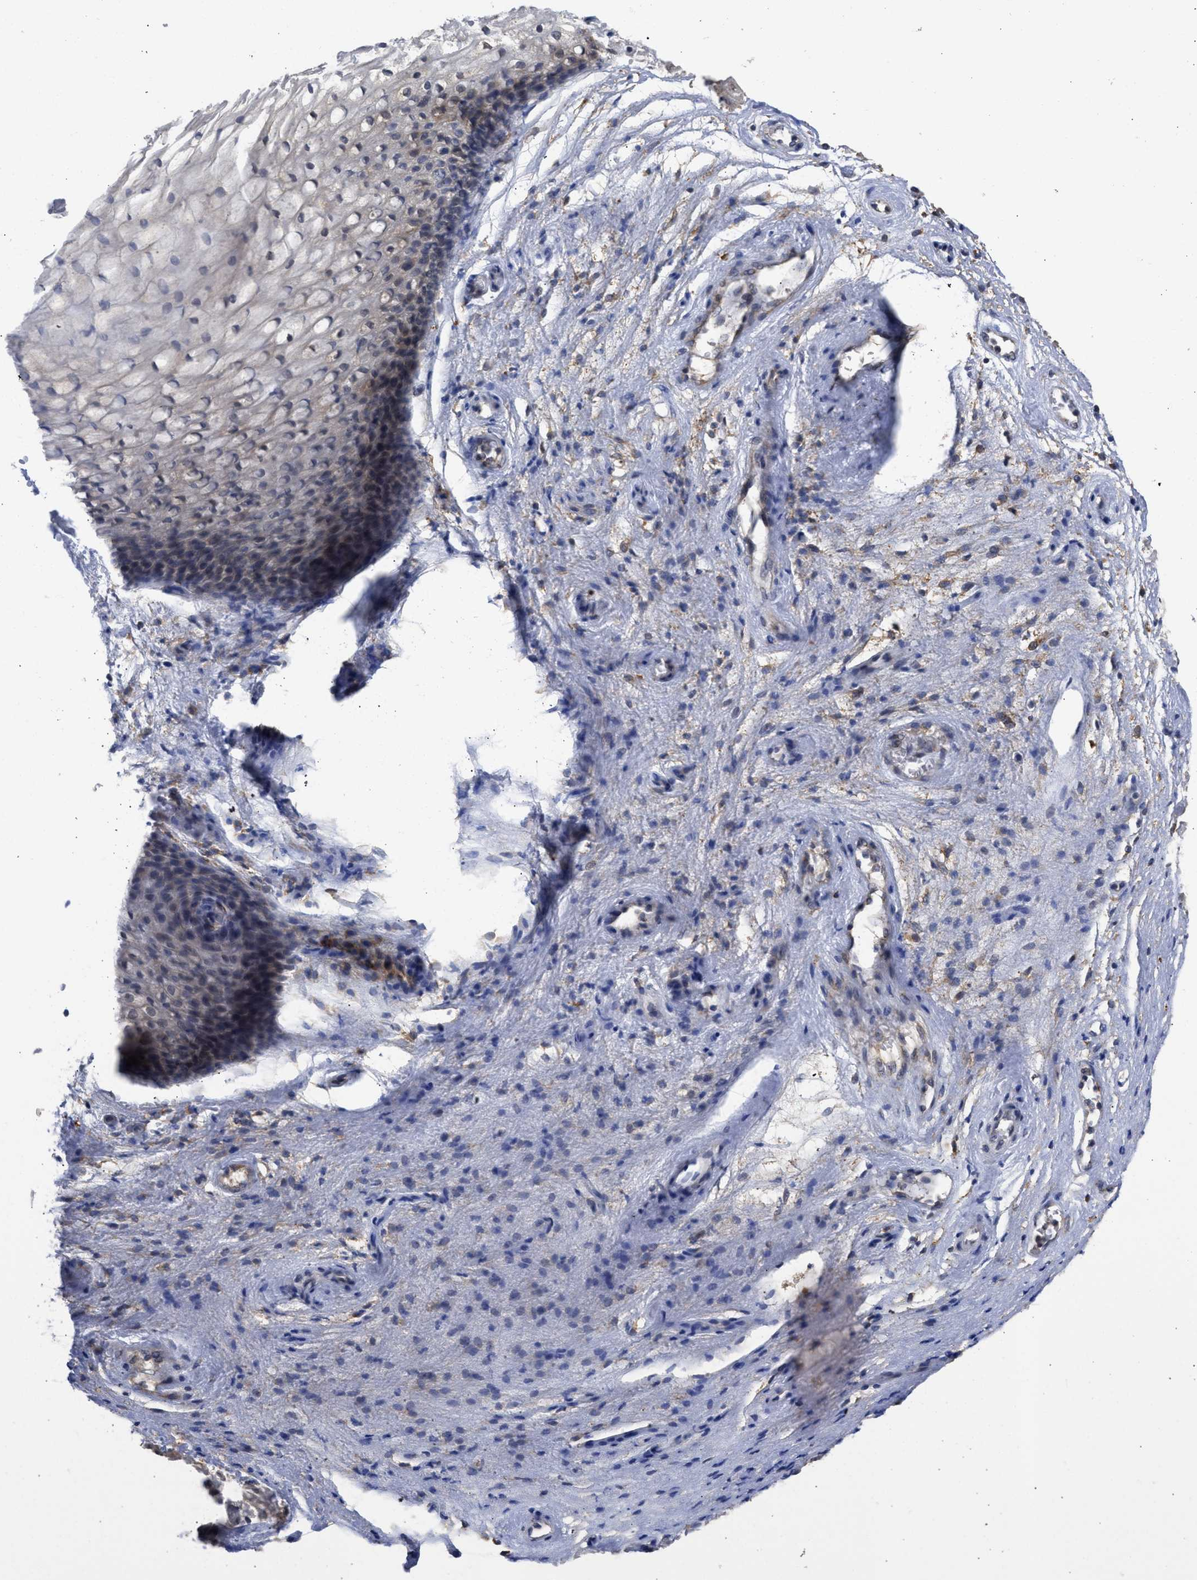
{"staining": {"intensity": "moderate", "quantity": "<25%", "location": "cytoplasmic/membranous"}, "tissue": "vagina", "cell_type": "Squamous epithelial cells", "image_type": "normal", "snomed": [{"axis": "morphology", "description": "Normal tissue, NOS"}, {"axis": "topography", "description": "Vagina"}], "caption": "Human vagina stained with a protein marker demonstrates moderate staining in squamous epithelial cells.", "gene": "DNAJC1", "patient": {"sex": "female", "age": 34}}